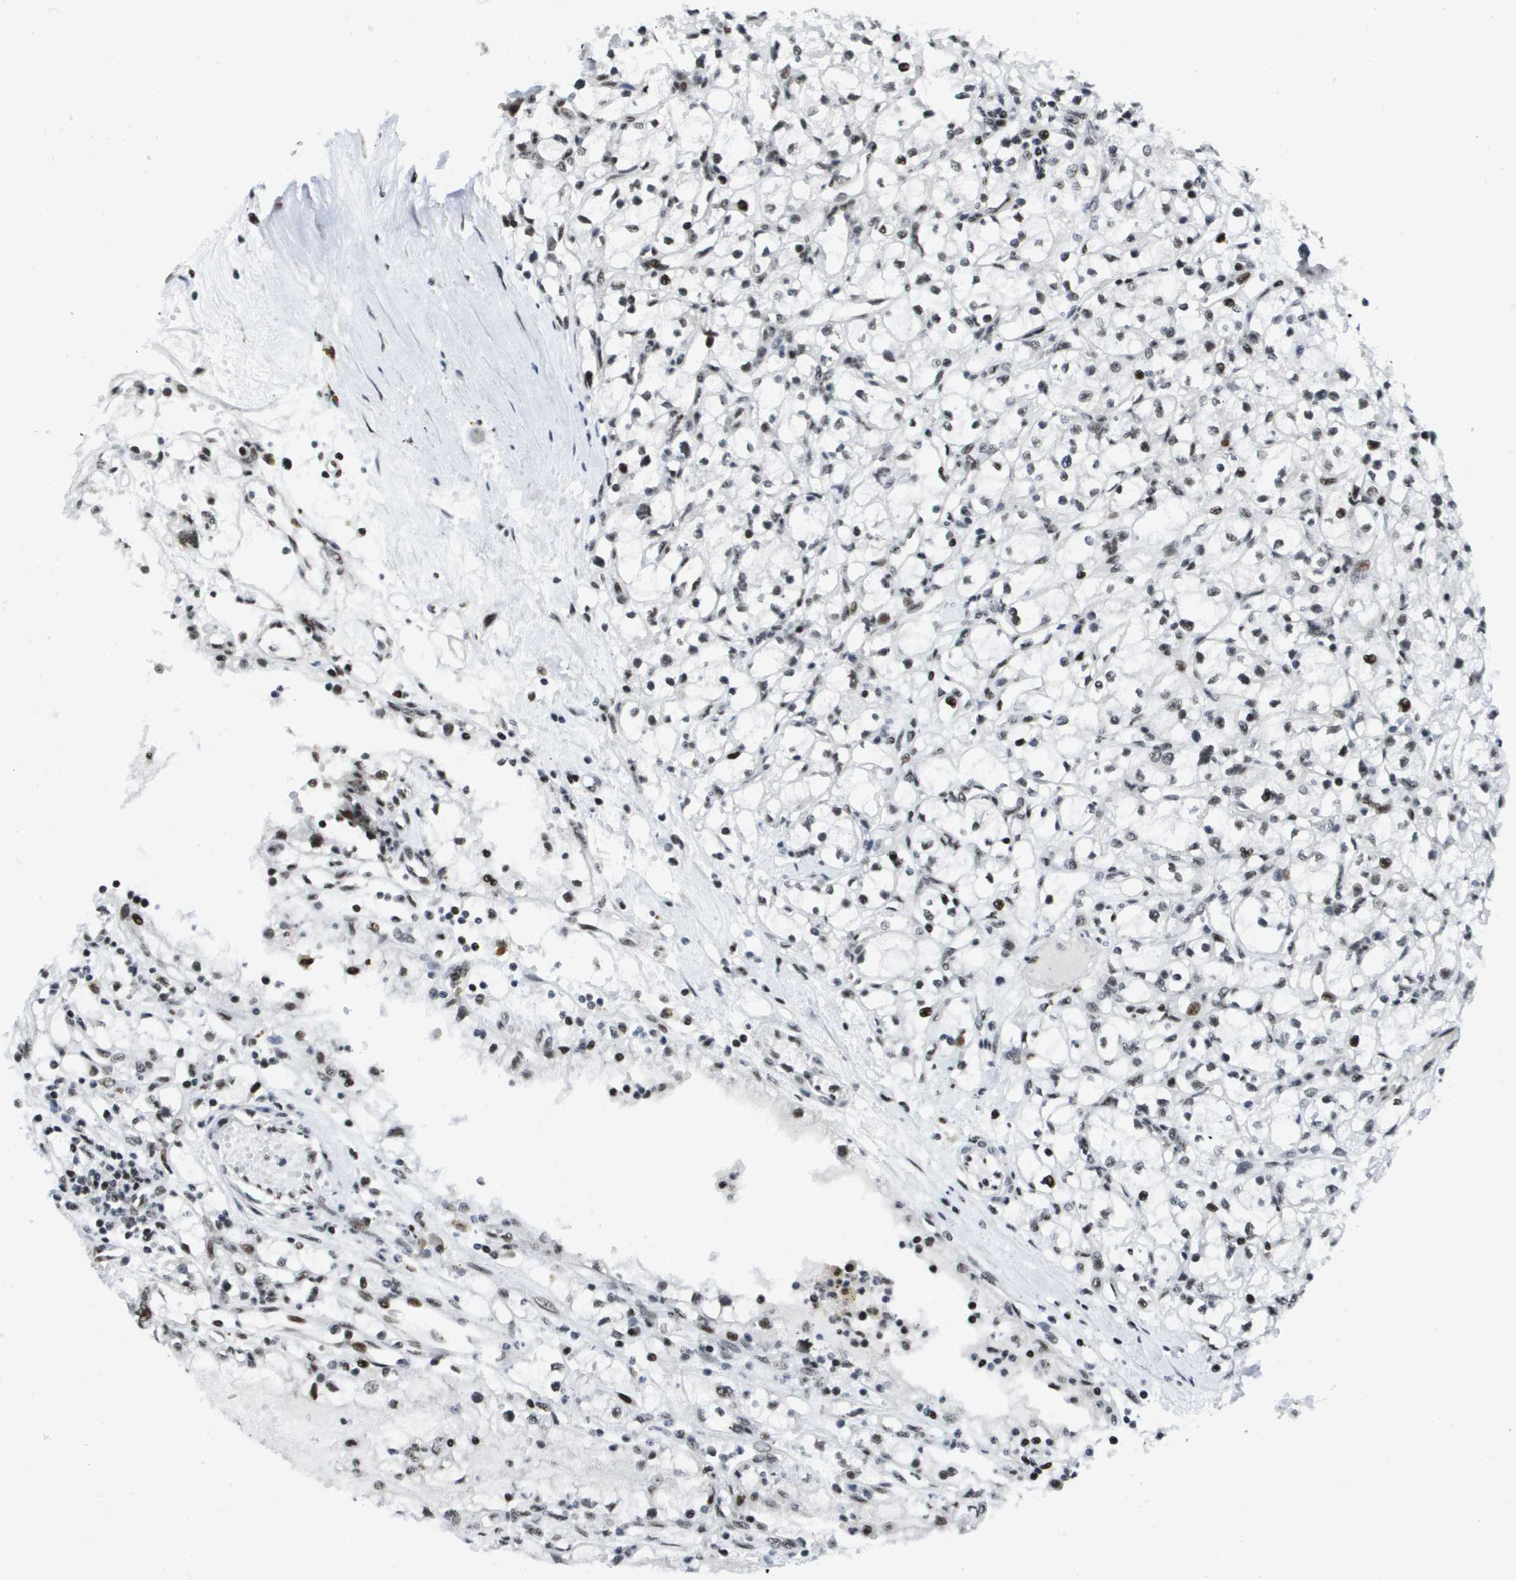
{"staining": {"intensity": "moderate", "quantity": "<25%", "location": "nuclear"}, "tissue": "renal cancer", "cell_type": "Tumor cells", "image_type": "cancer", "snomed": [{"axis": "morphology", "description": "Adenocarcinoma, NOS"}, {"axis": "topography", "description": "Kidney"}], "caption": "This micrograph shows immunohistochemistry staining of human adenocarcinoma (renal), with low moderate nuclear staining in approximately <25% of tumor cells.", "gene": "NSRP1", "patient": {"sex": "male", "age": 56}}